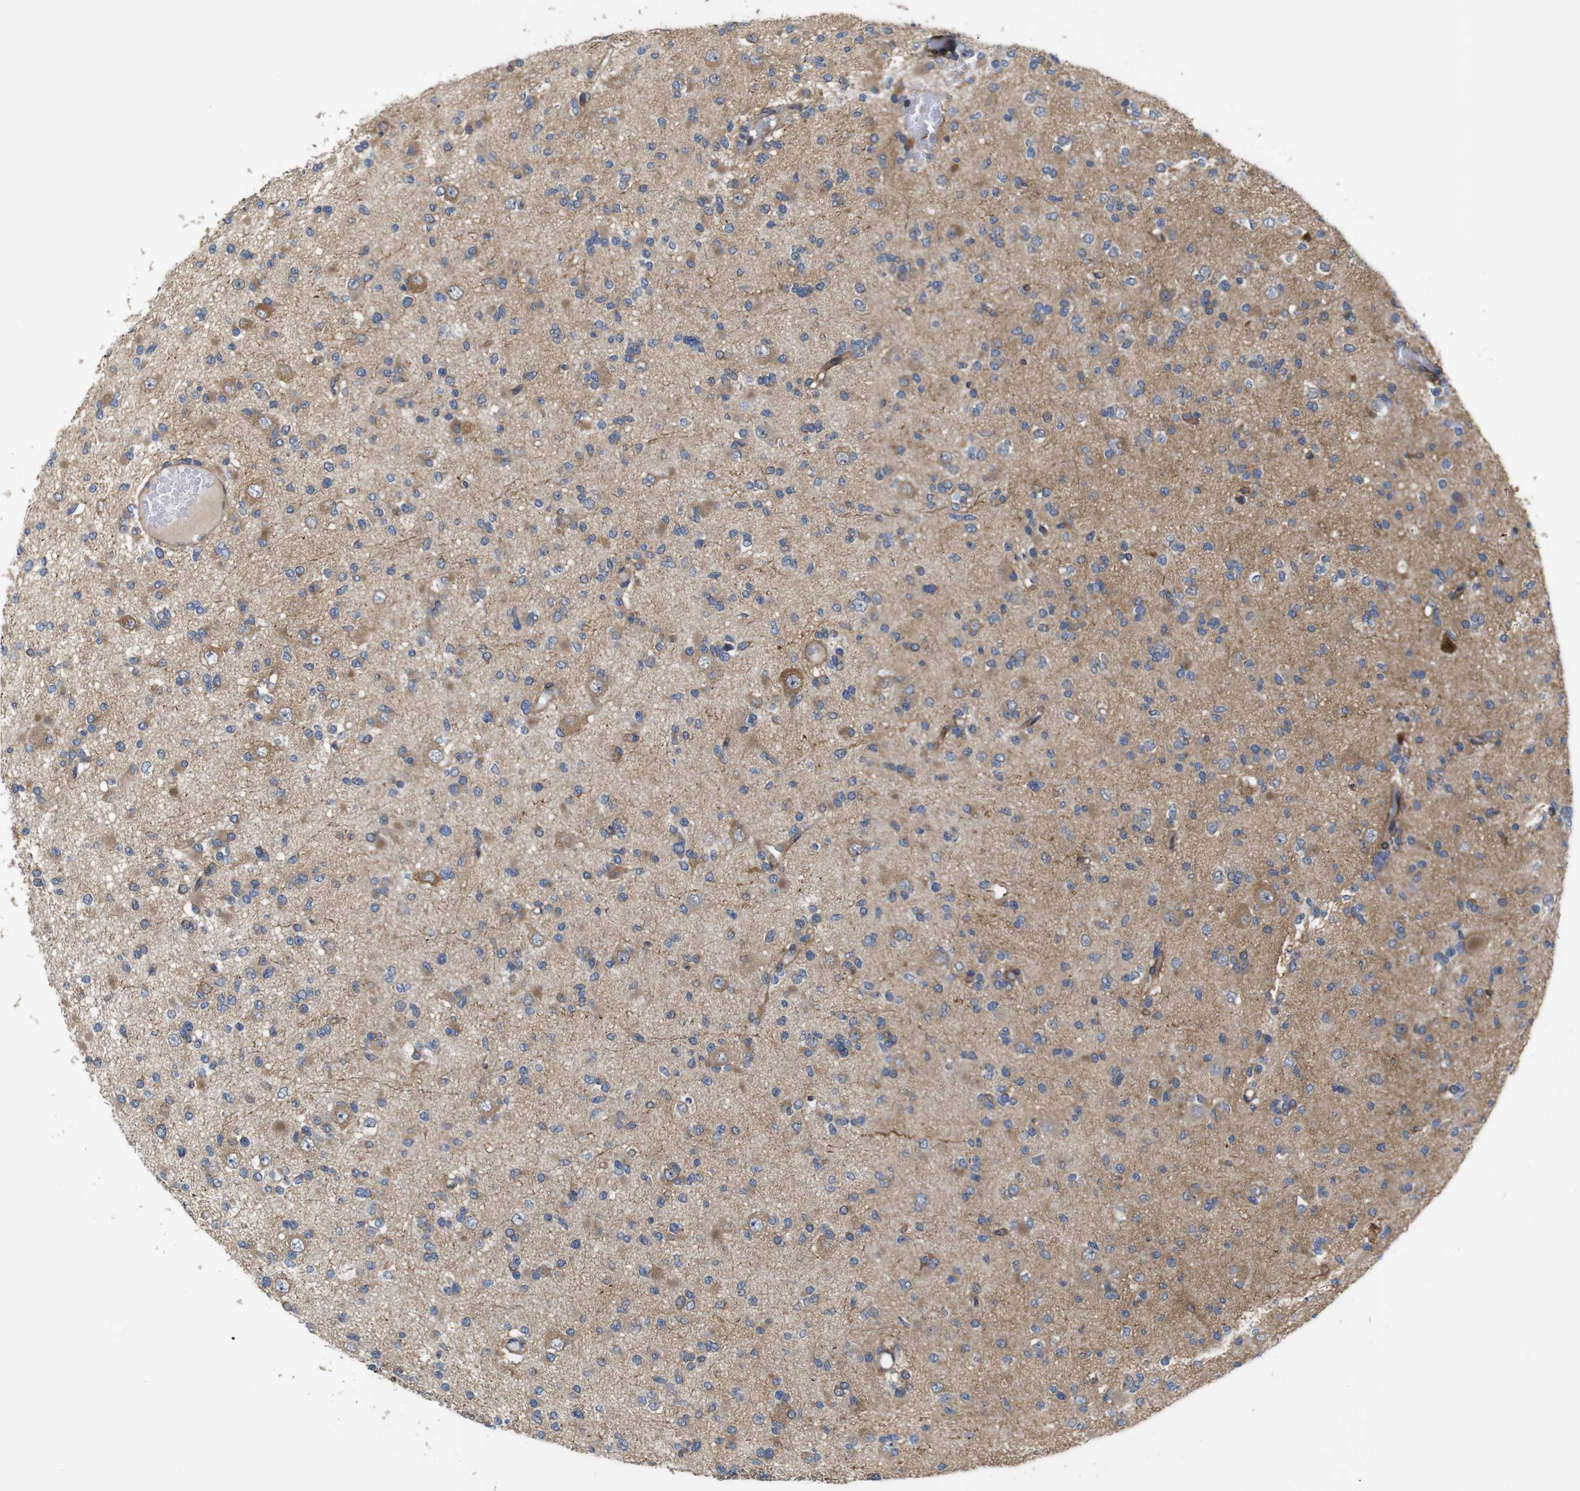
{"staining": {"intensity": "moderate", "quantity": "<25%", "location": "cytoplasmic/membranous"}, "tissue": "glioma", "cell_type": "Tumor cells", "image_type": "cancer", "snomed": [{"axis": "morphology", "description": "Glioma, malignant, Low grade"}, {"axis": "topography", "description": "Brain"}], "caption": "Glioma tissue reveals moderate cytoplasmic/membranous staining in about <25% of tumor cells, visualized by immunohistochemistry.", "gene": "P3H2", "patient": {"sex": "female", "age": 22}}